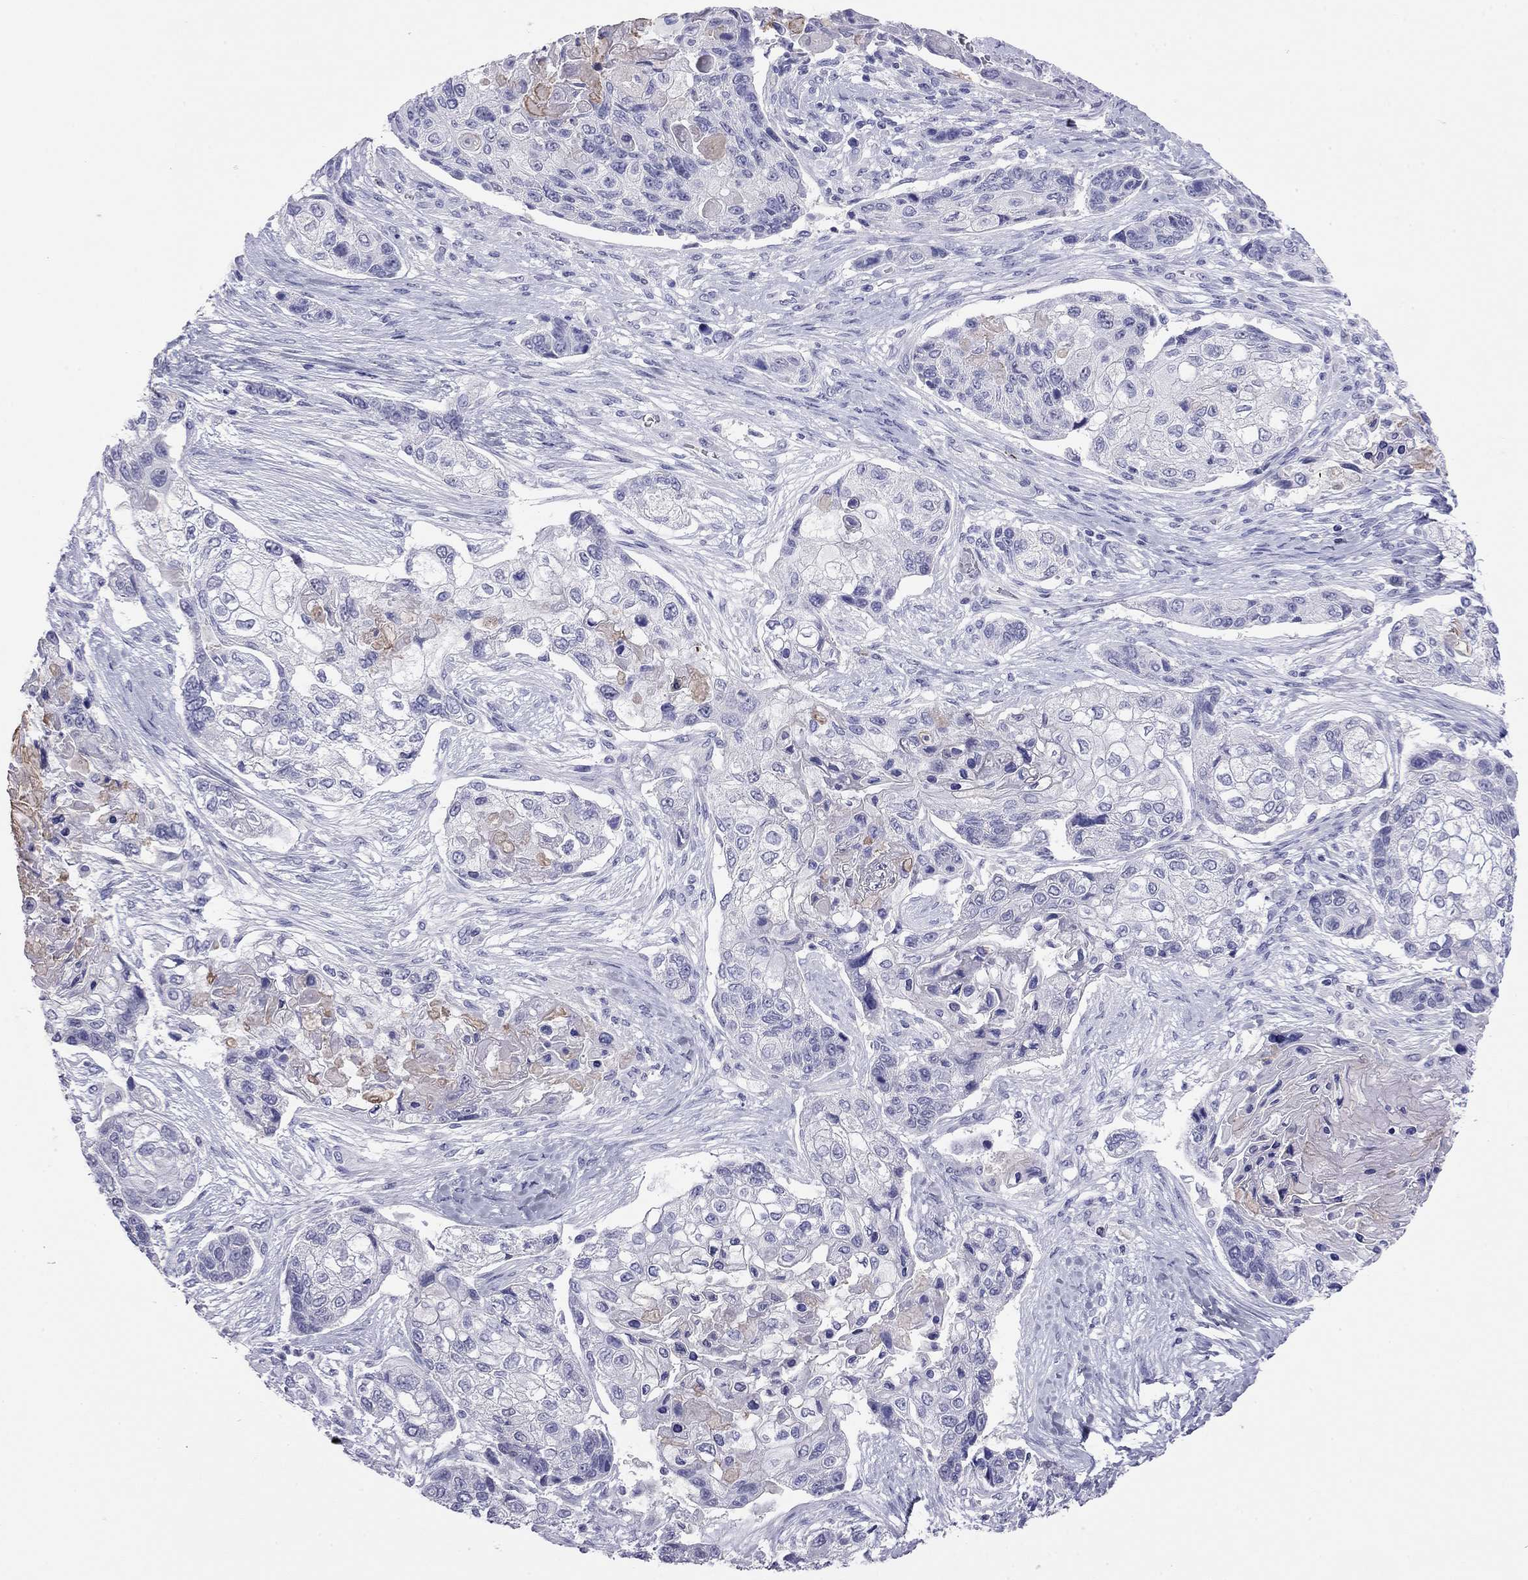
{"staining": {"intensity": "negative", "quantity": "none", "location": "none"}, "tissue": "lung cancer", "cell_type": "Tumor cells", "image_type": "cancer", "snomed": [{"axis": "morphology", "description": "Squamous cell carcinoma, NOS"}, {"axis": "topography", "description": "Lung"}], "caption": "This is a image of IHC staining of lung cancer (squamous cell carcinoma), which shows no positivity in tumor cells.", "gene": "ODF4", "patient": {"sex": "male", "age": 69}}